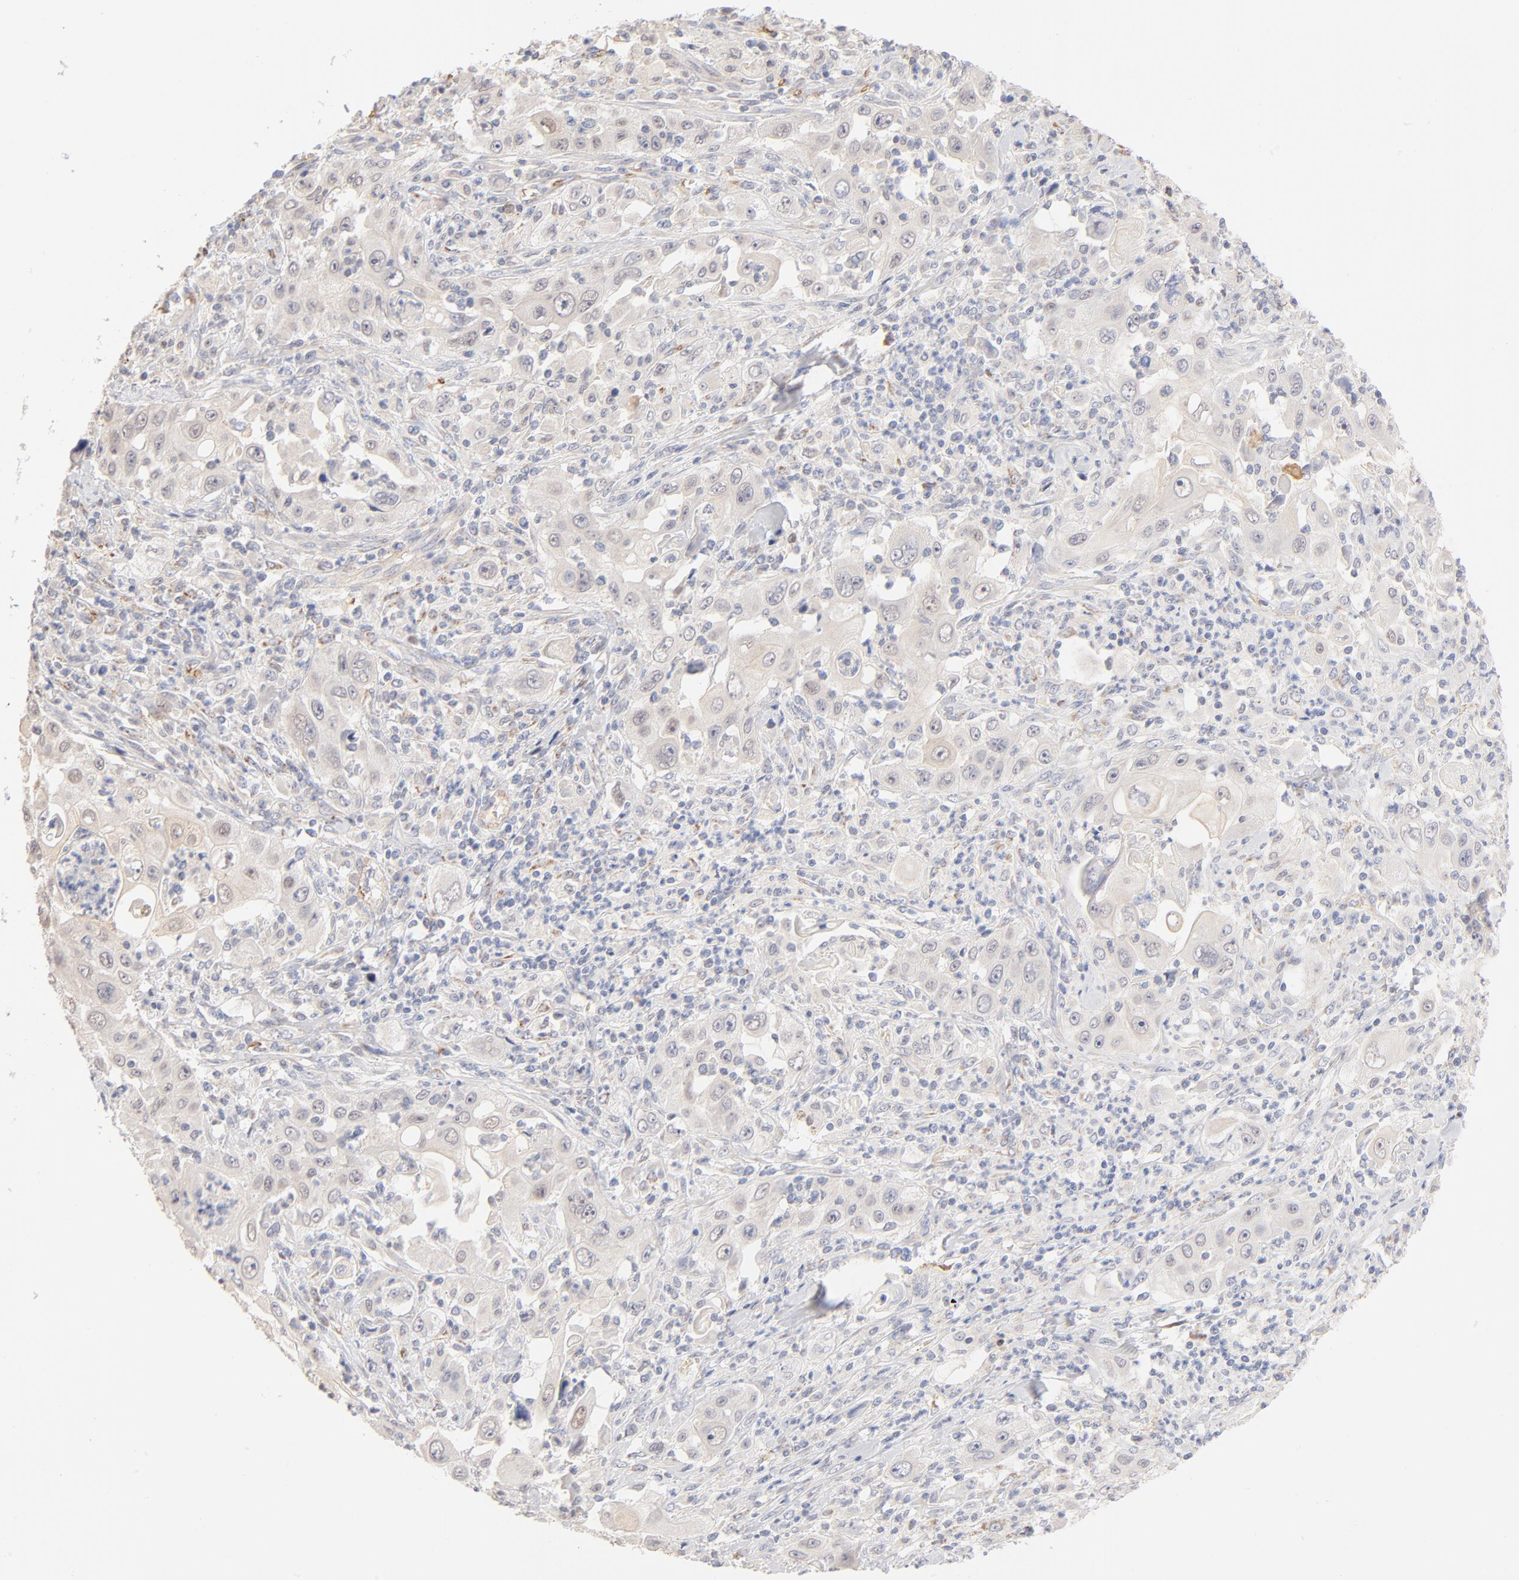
{"staining": {"intensity": "weak", "quantity": "<25%", "location": "nuclear"}, "tissue": "pancreatic cancer", "cell_type": "Tumor cells", "image_type": "cancer", "snomed": [{"axis": "morphology", "description": "Adenocarcinoma, NOS"}, {"axis": "topography", "description": "Pancreas"}], "caption": "Immunohistochemistry (IHC) of human pancreatic cancer displays no staining in tumor cells. Nuclei are stained in blue.", "gene": "SPTB", "patient": {"sex": "male", "age": 70}}